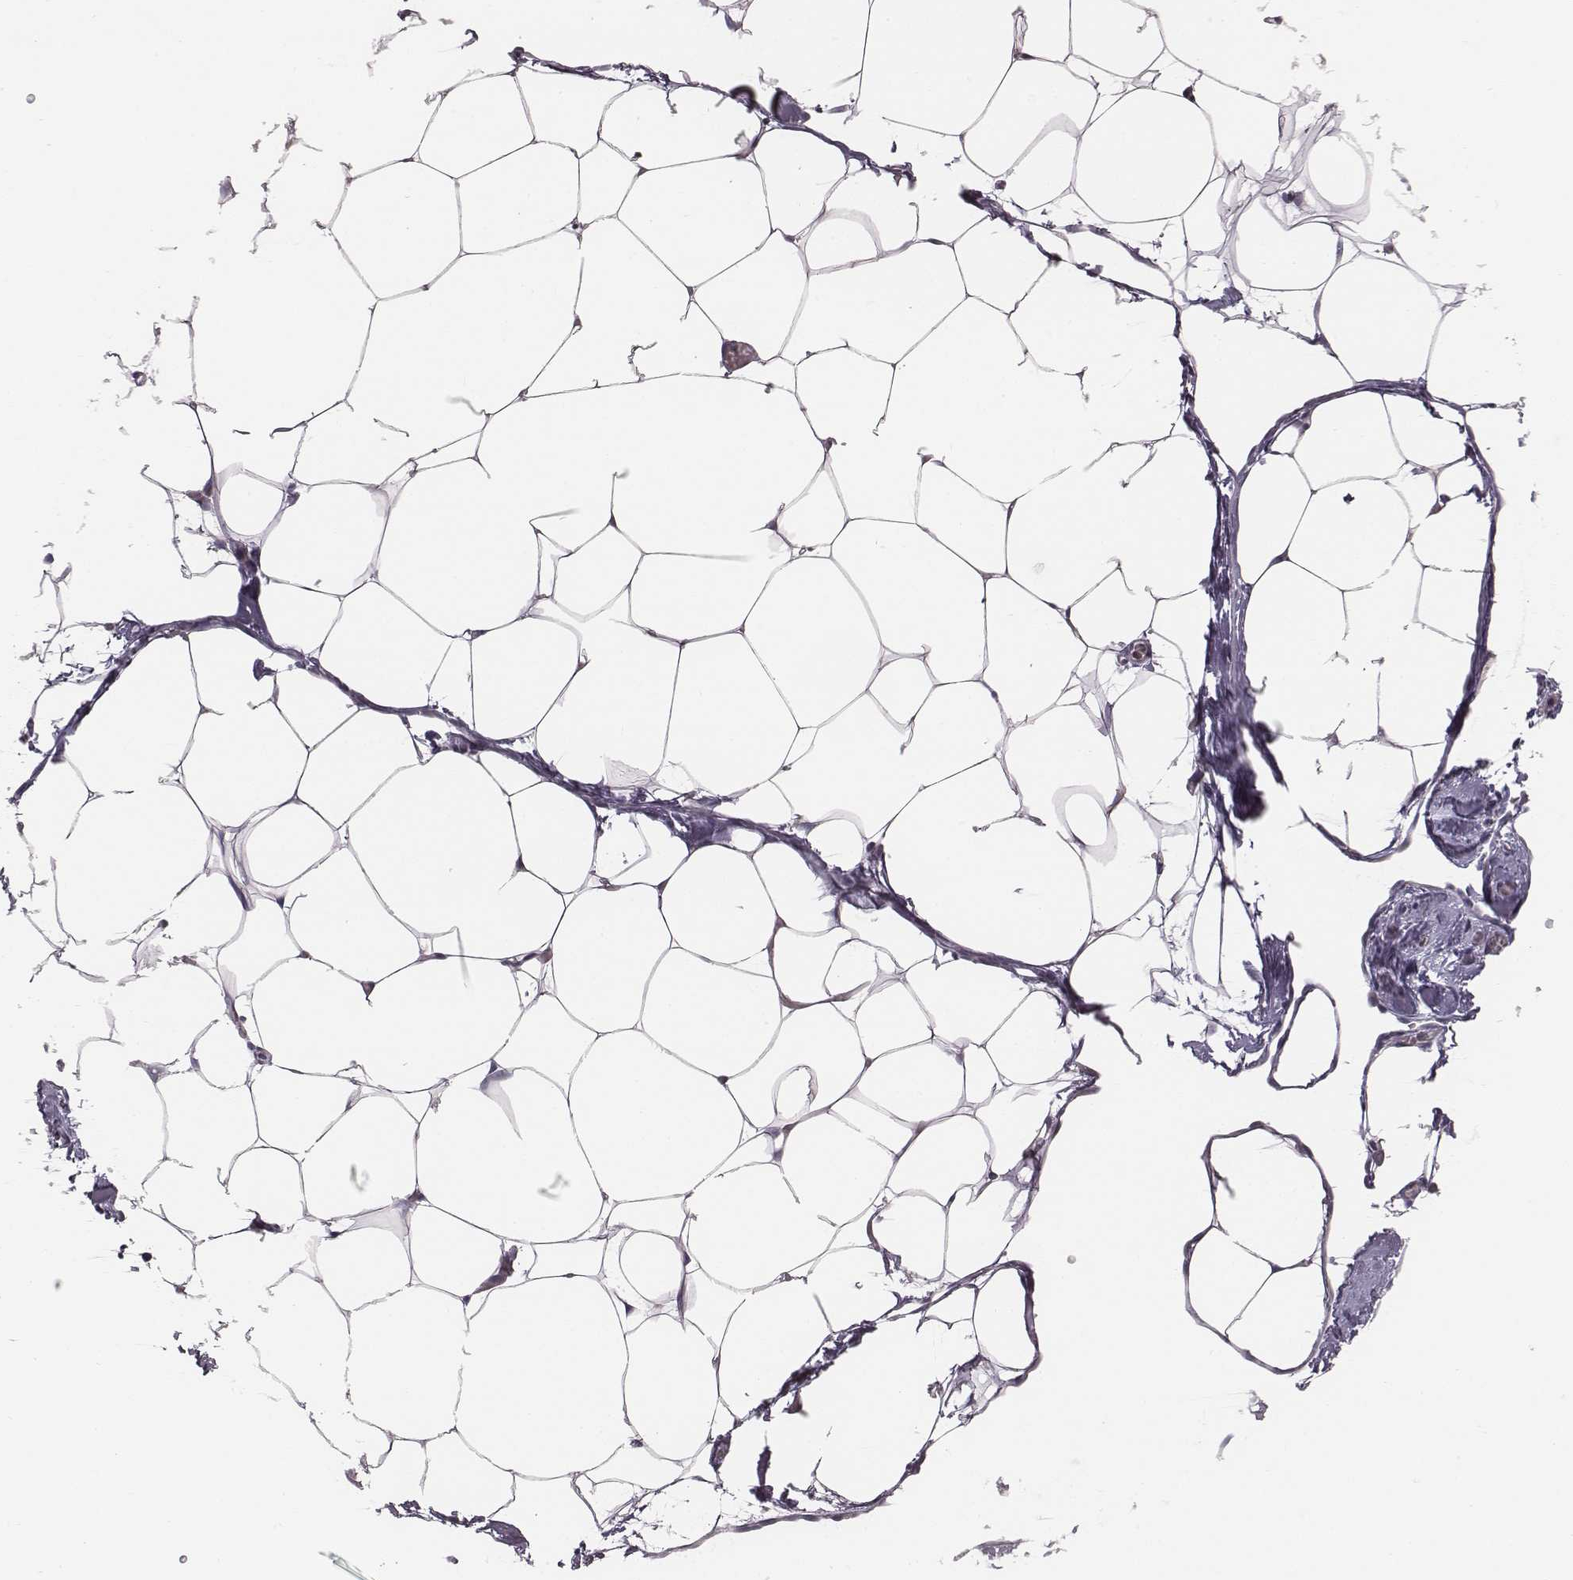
{"staining": {"intensity": "negative", "quantity": "none", "location": "none"}, "tissue": "adipose tissue", "cell_type": "Adipocytes", "image_type": "normal", "snomed": [{"axis": "morphology", "description": "Normal tissue, NOS"}, {"axis": "topography", "description": "Adipose tissue"}], "caption": "Adipocytes show no significant protein positivity in unremarkable adipose tissue.", "gene": "CACNG4", "patient": {"sex": "male", "age": 57}}